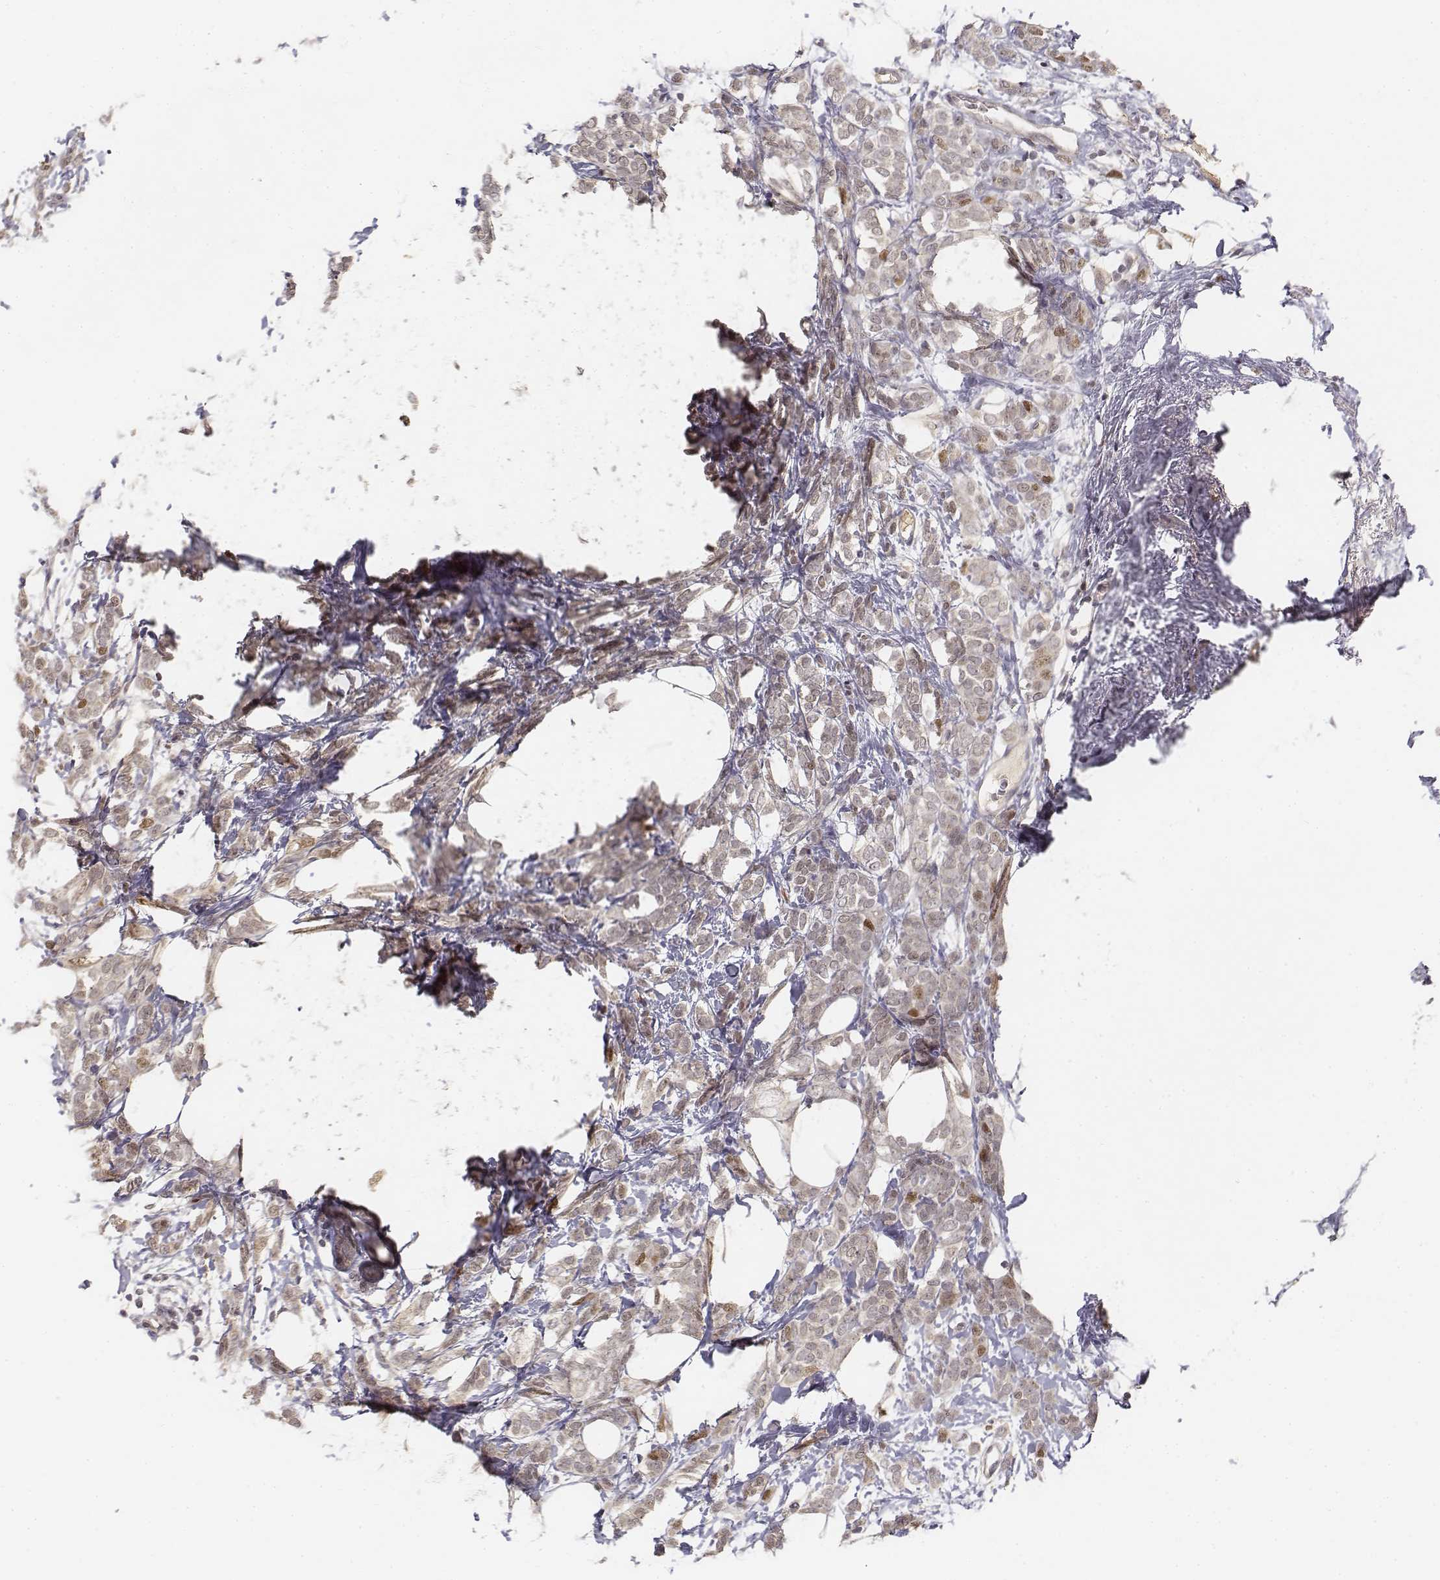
{"staining": {"intensity": "moderate", "quantity": "<25%", "location": "nuclear"}, "tissue": "breast cancer", "cell_type": "Tumor cells", "image_type": "cancer", "snomed": [{"axis": "morphology", "description": "Lobular carcinoma"}, {"axis": "topography", "description": "Breast"}], "caption": "The image exhibits staining of breast cancer (lobular carcinoma), revealing moderate nuclear protein expression (brown color) within tumor cells.", "gene": "FANCD2", "patient": {"sex": "female", "age": 49}}